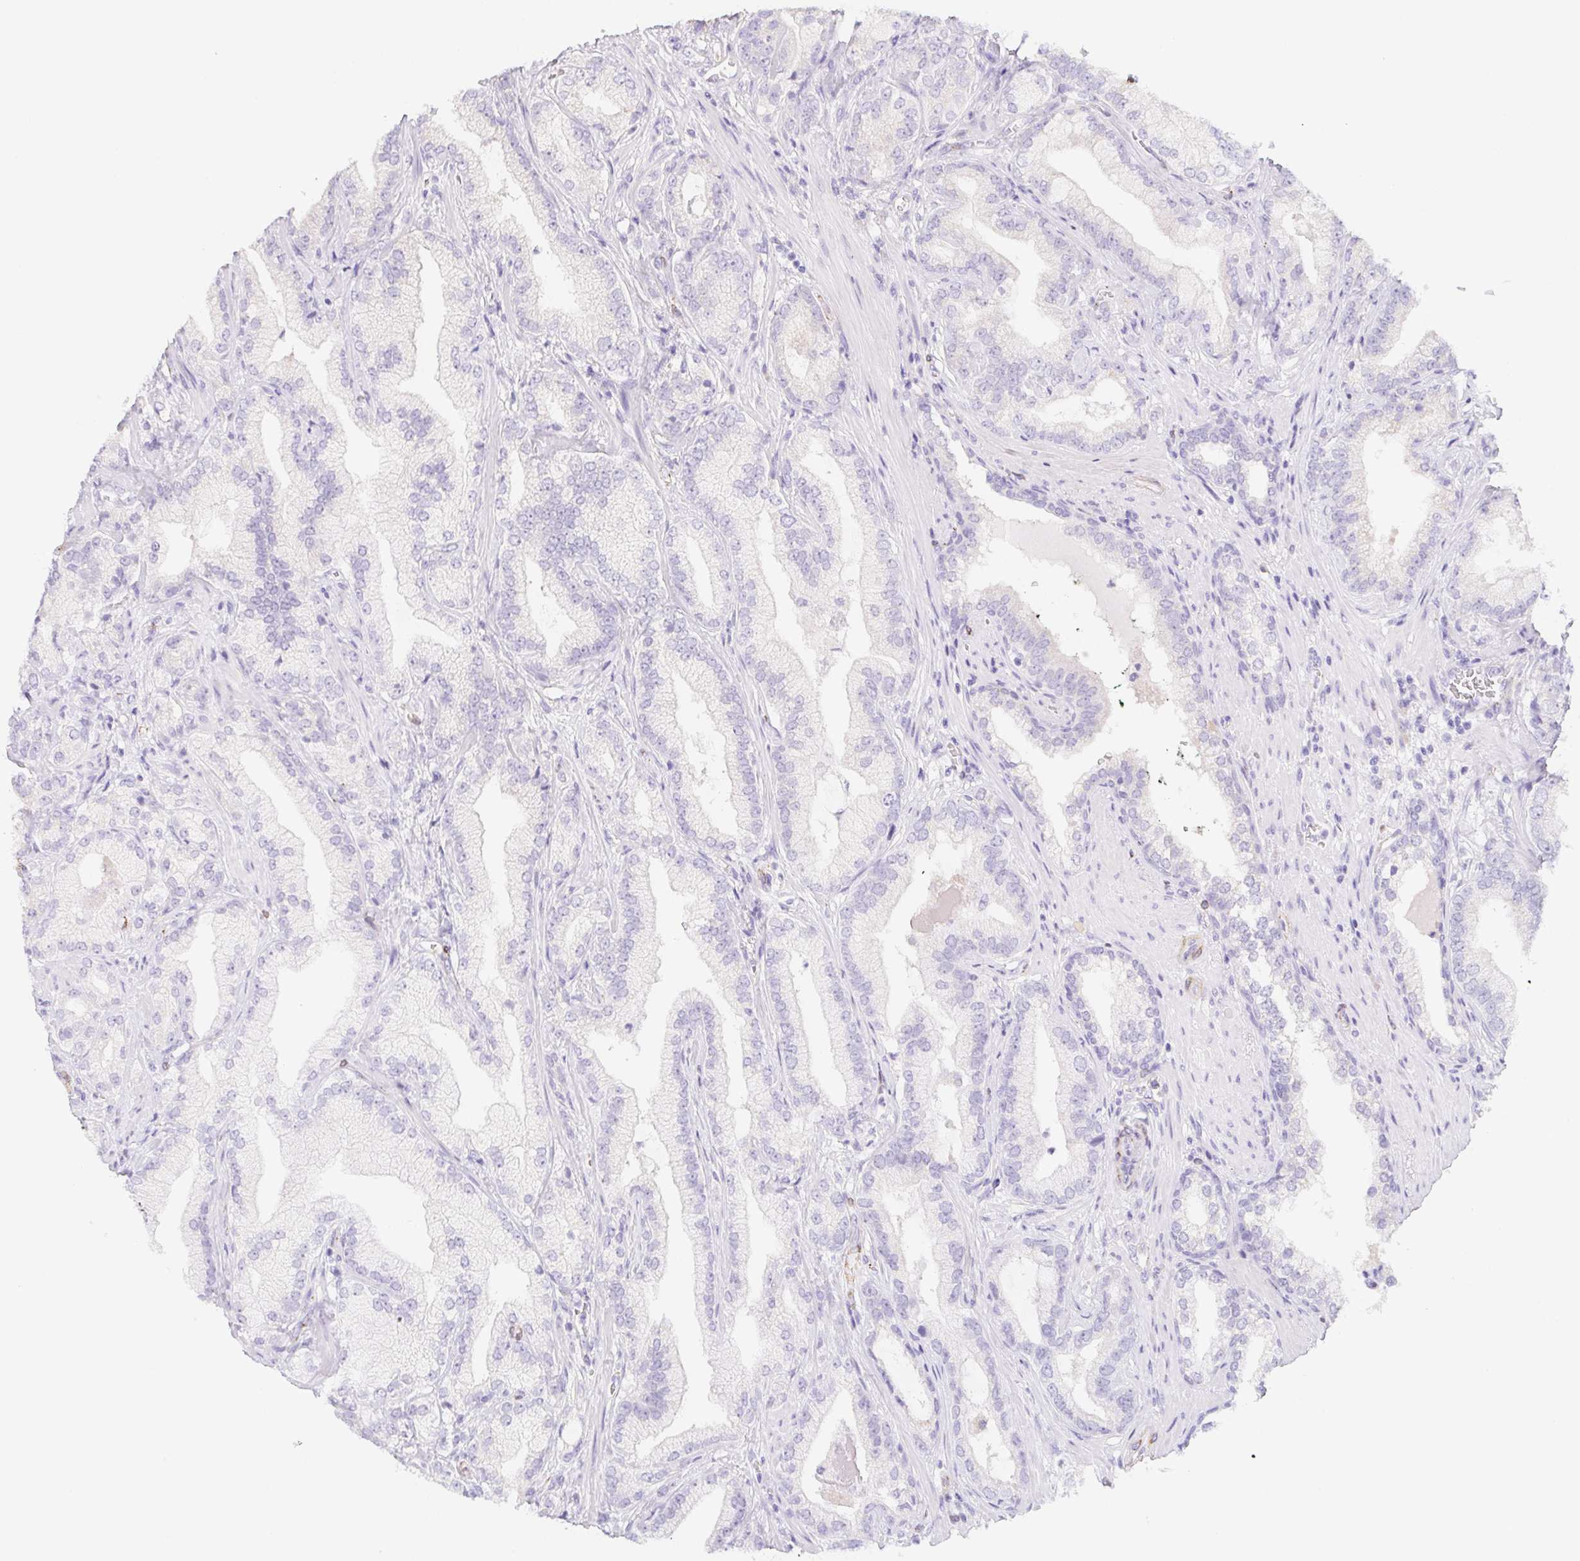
{"staining": {"intensity": "negative", "quantity": "none", "location": "none"}, "tissue": "prostate cancer", "cell_type": "Tumor cells", "image_type": "cancer", "snomed": [{"axis": "morphology", "description": "Adenocarcinoma, Low grade"}, {"axis": "topography", "description": "Prostate"}], "caption": "Immunohistochemistry of prostate adenocarcinoma (low-grade) demonstrates no staining in tumor cells.", "gene": "HRC", "patient": {"sex": "male", "age": 62}}